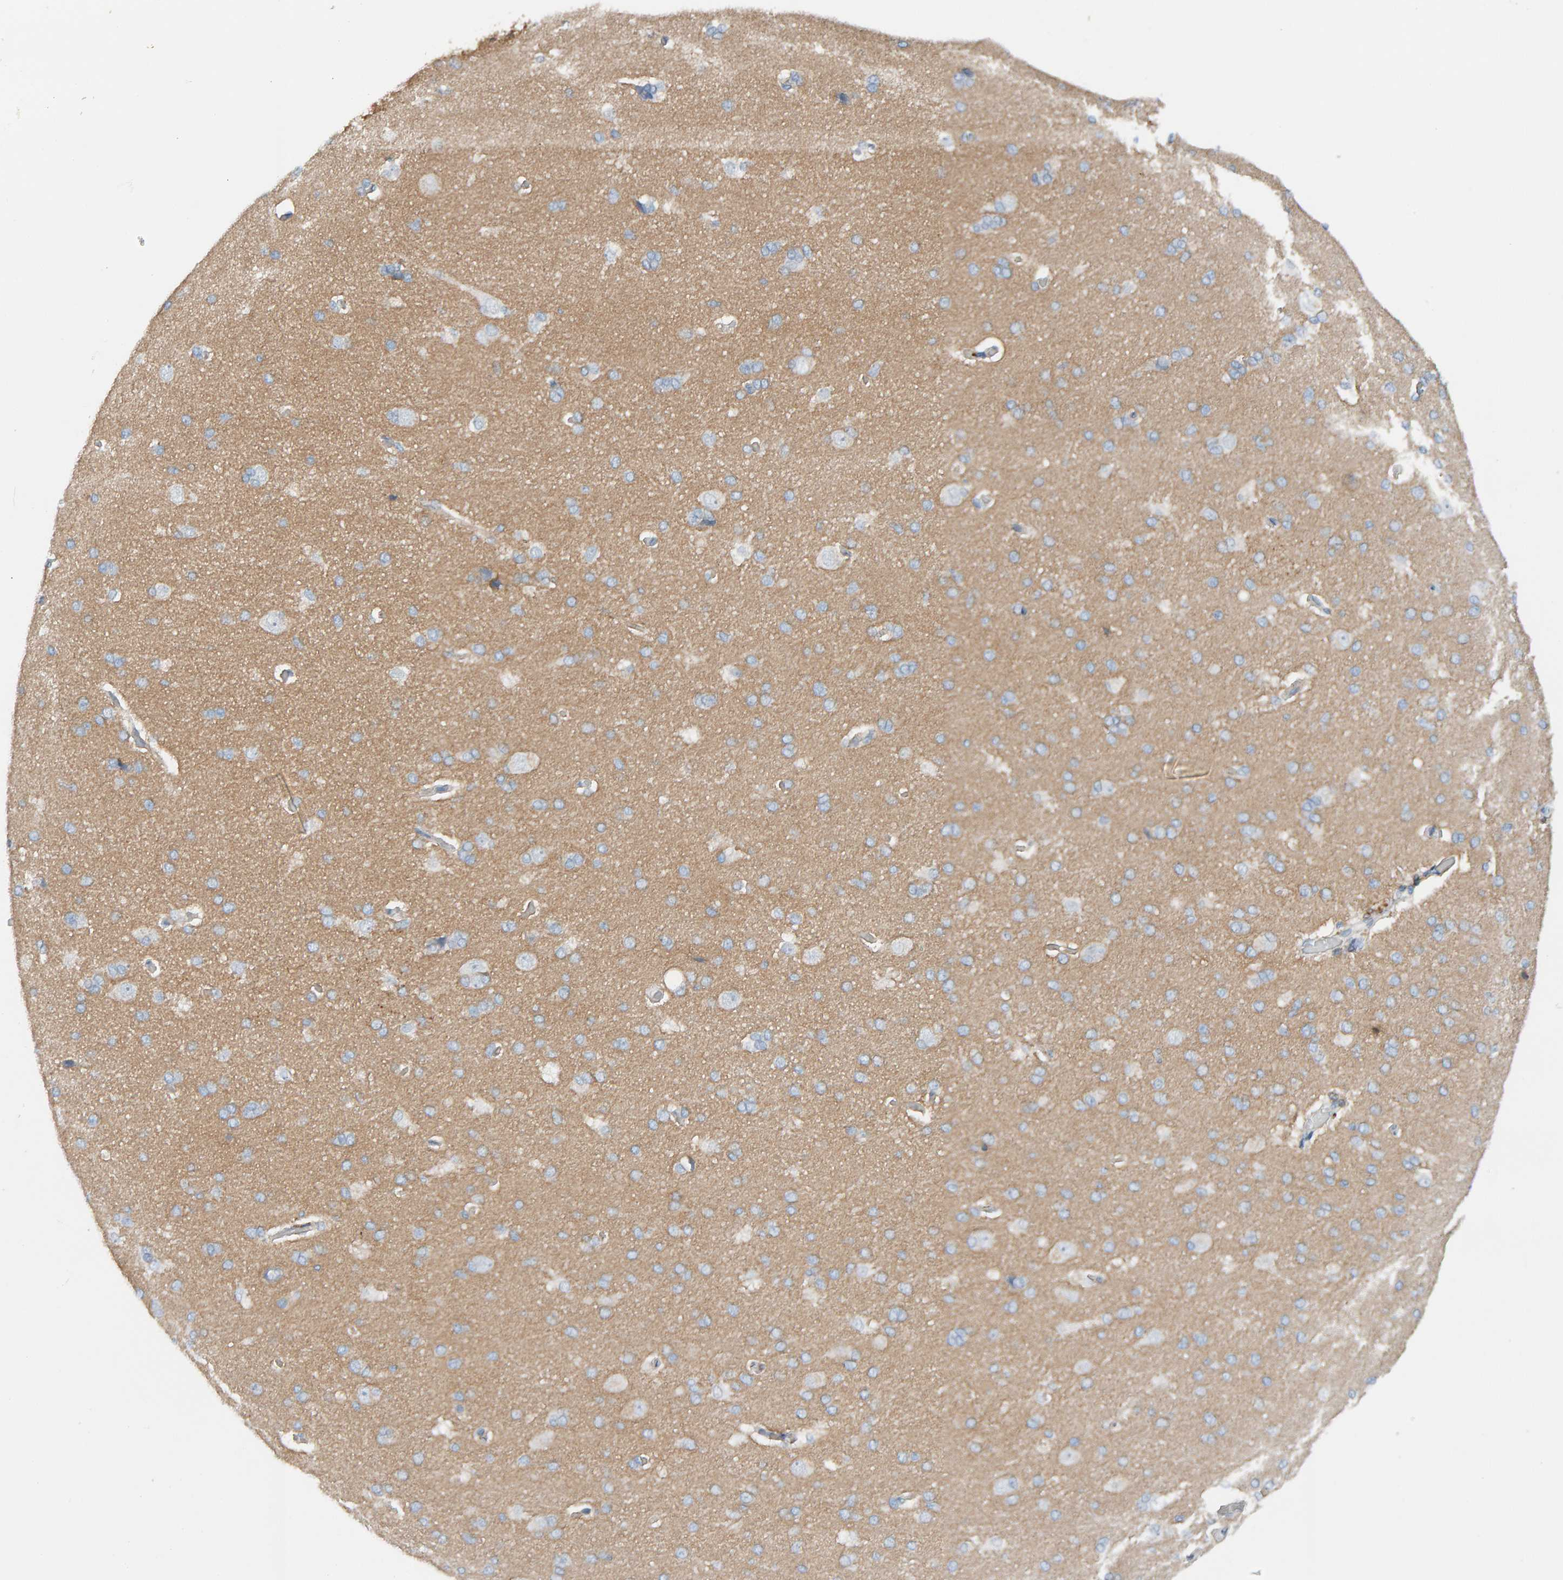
{"staining": {"intensity": "weak", "quantity": "<25%", "location": "cytoplasmic/membranous"}, "tissue": "cerebral cortex", "cell_type": "Endothelial cells", "image_type": "normal", "snomed": [{"axis": "morphology", "description": "Normal tissue, NOS"}, {"axis": "topography", "description": "Cerebral cortex"}], "caption": "This is an IHC micrograph of unremarkable cerebral cortex. There is no expression in endothelial cells.", "gene": "FYN", "patient": {"sex": "male", "age": 62}}